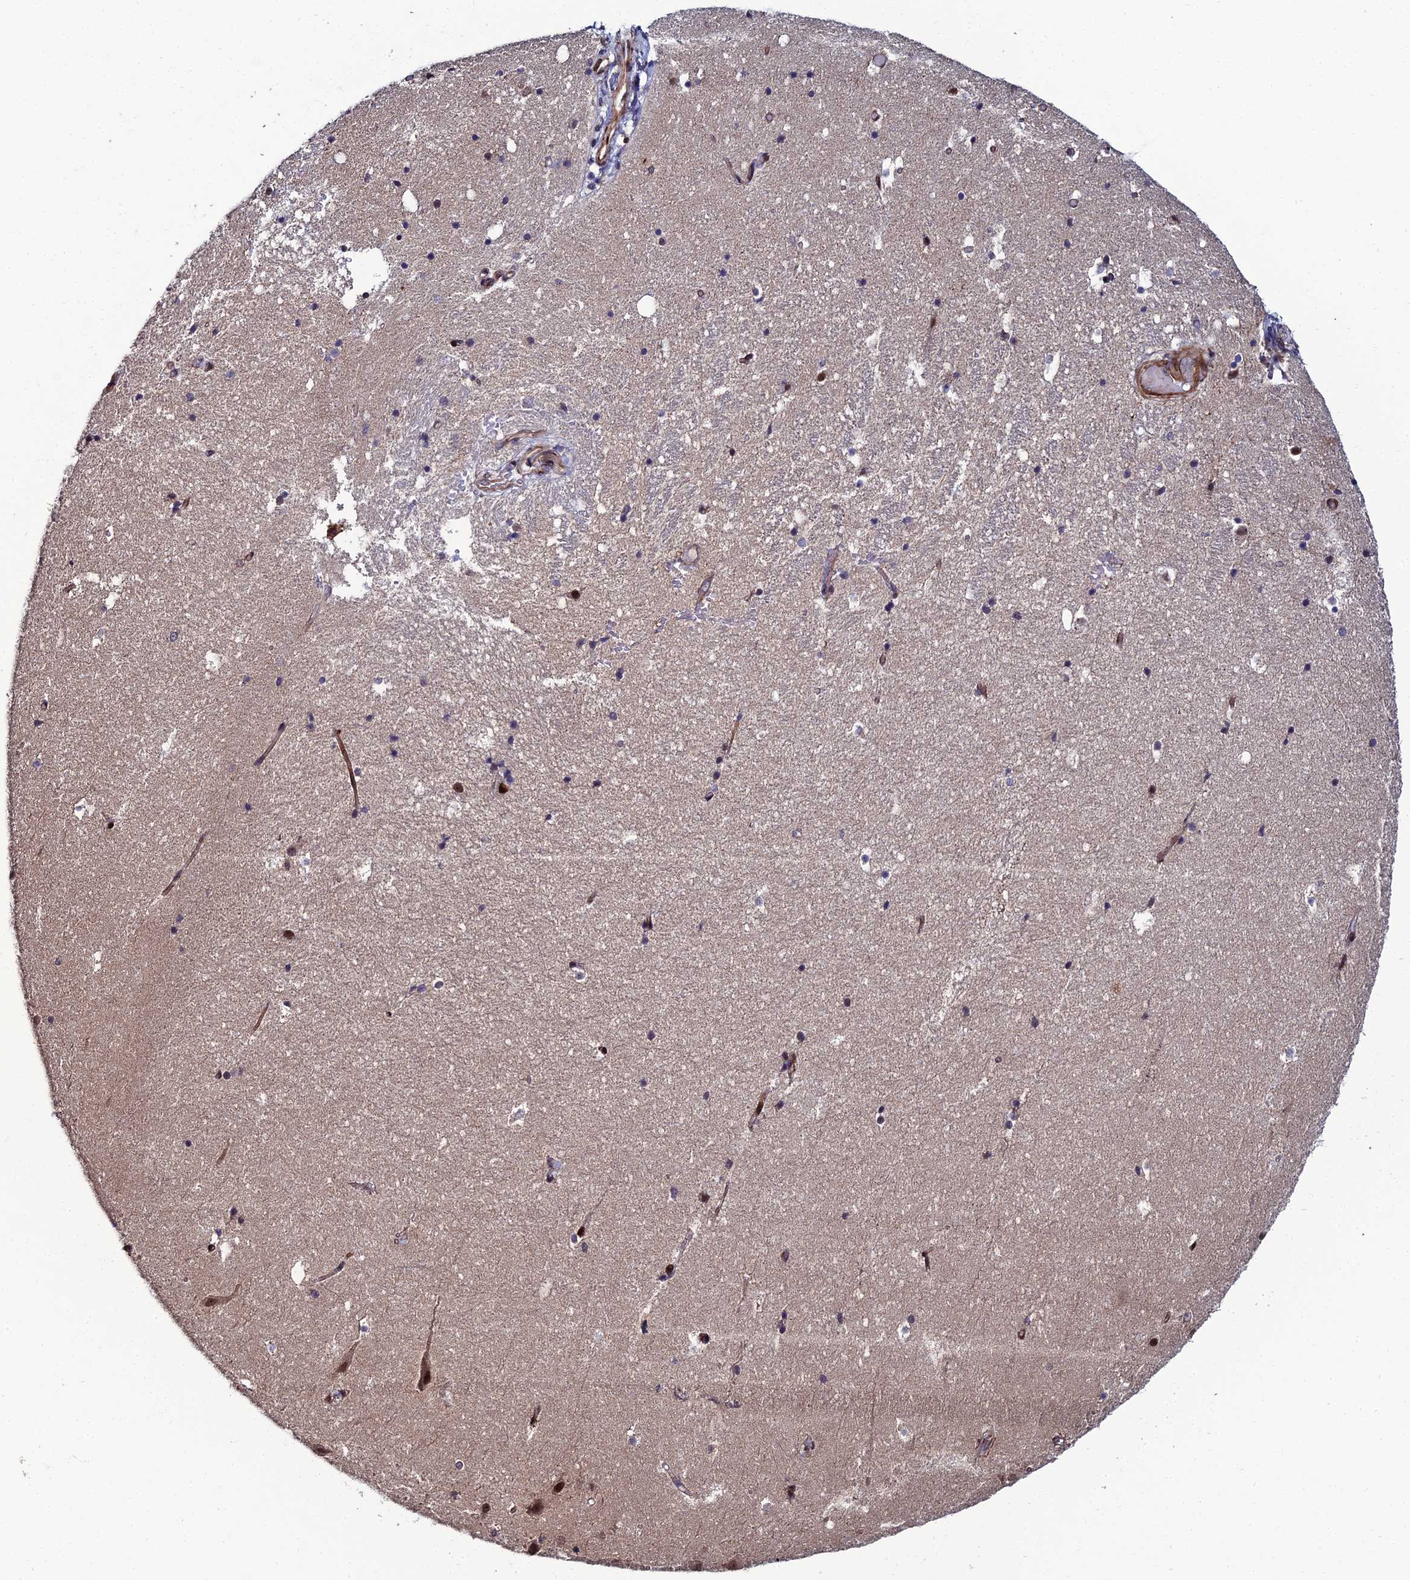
{"staining": {"intensity": "negative", "quantity": "none", "location": "none"}, "tissue": "hippocampus", "cell_type": "Glial cells", "image_type": "normal", "snomed": [{"axis": "morphology", "description": "Normal tissue, NOS"}, {"axis": "topography", "description": "Hippocampus"}], "caption": "DAB (3,3'-diaminobenzidine) immunohistochemical staining of unremarkable hippocampus exhibits no significant staining in glial cells.", "gene": "ZNF668", "patient": {"sex": "female", "age": 52}}